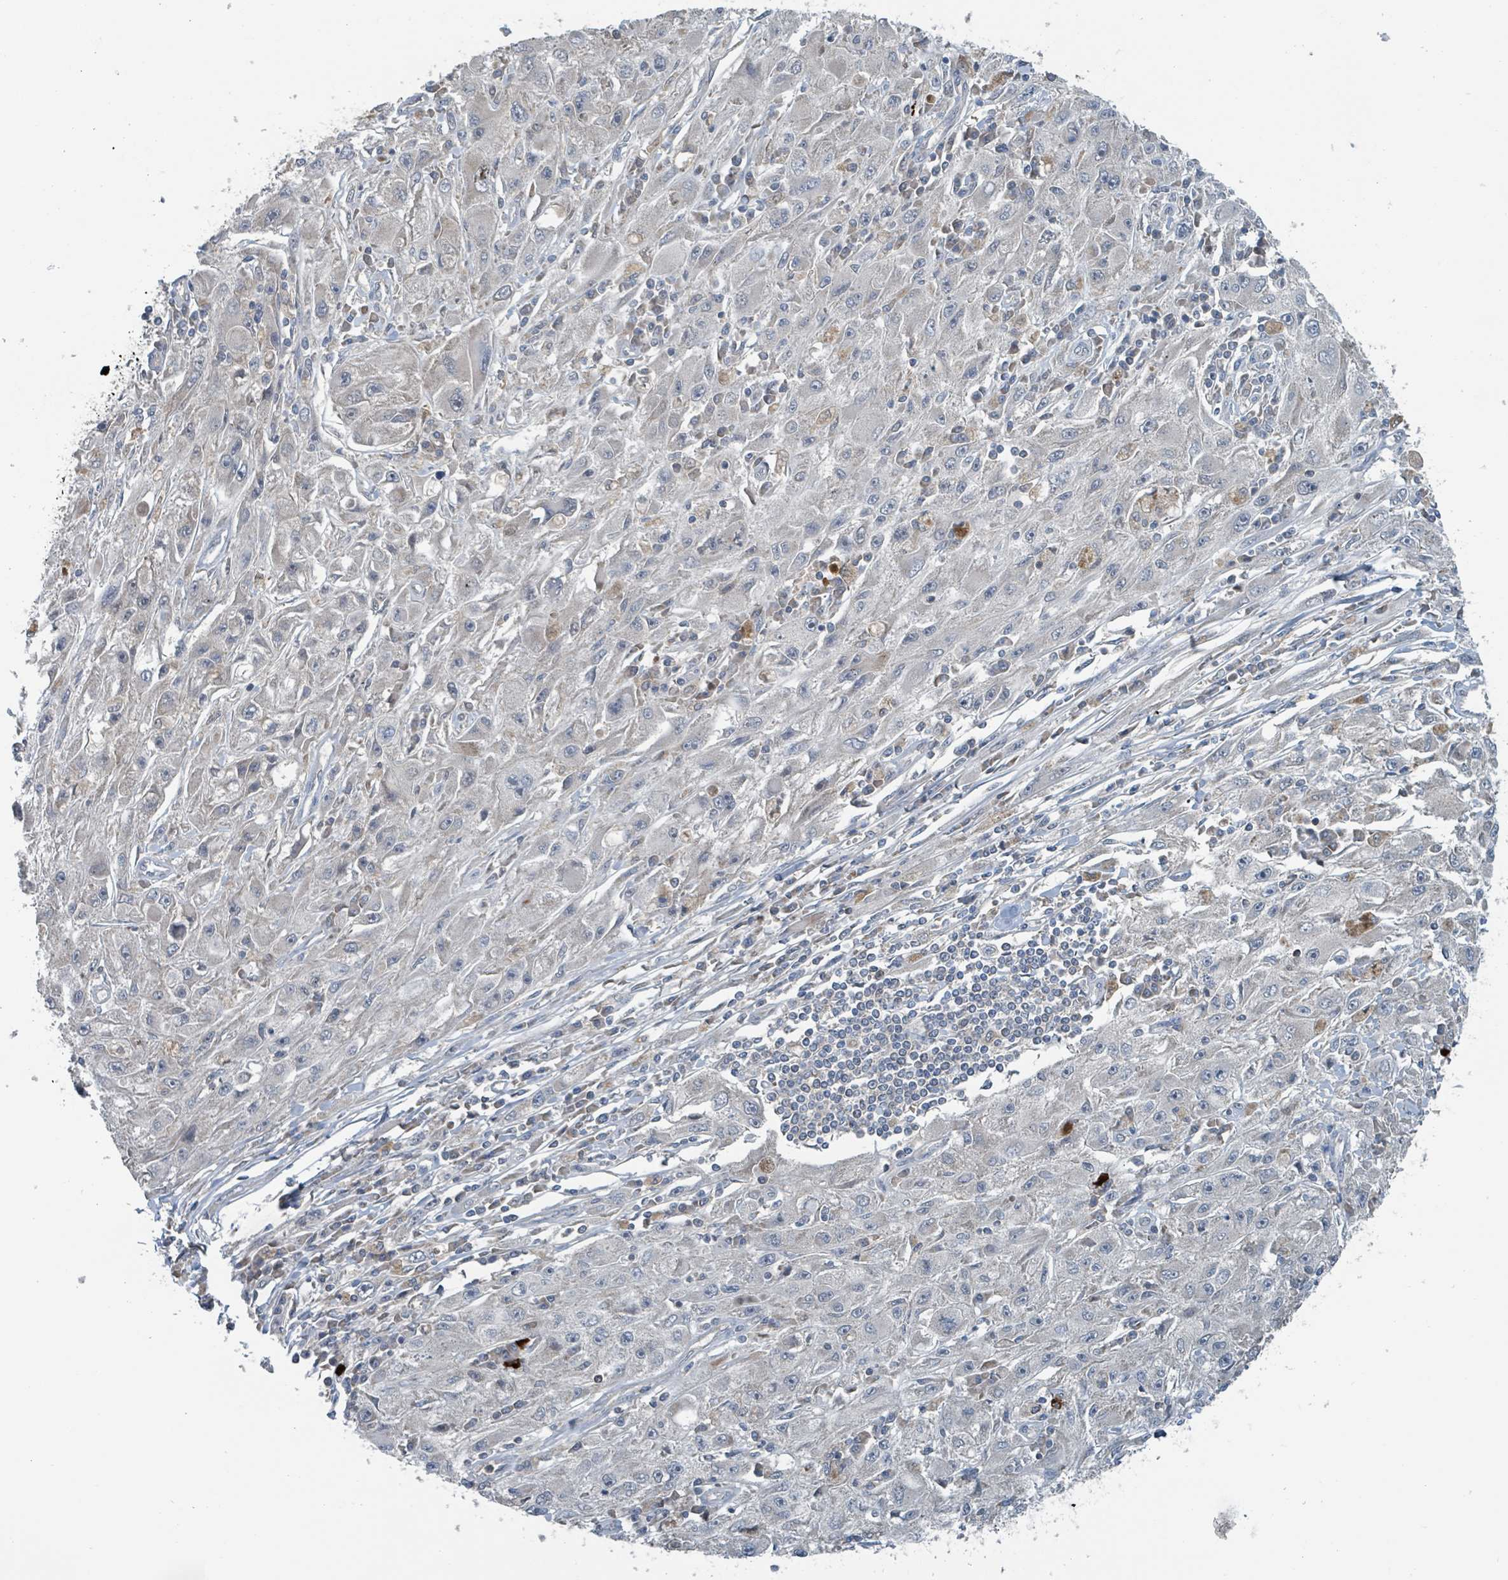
{"staining": {"intensity": "negative", "quantity": "none", "location": "none"}, "tissue": "melanoma", "cell_type": "Tumor cells", "image_type": "cancer", "snomed": [{"axis": "morphology", "description": "Malignant melanoma, Metastatic site"}, {"axis": "topography", "description": "Skin"}], "caption": "An IHC image of malignant melanoma (metastatic site) is shown. There is no staining in tumor cells of malignant melanoma (metastatic site).", "gene": "ACBD4", "patient": {"sex": "male", "age": 53}}